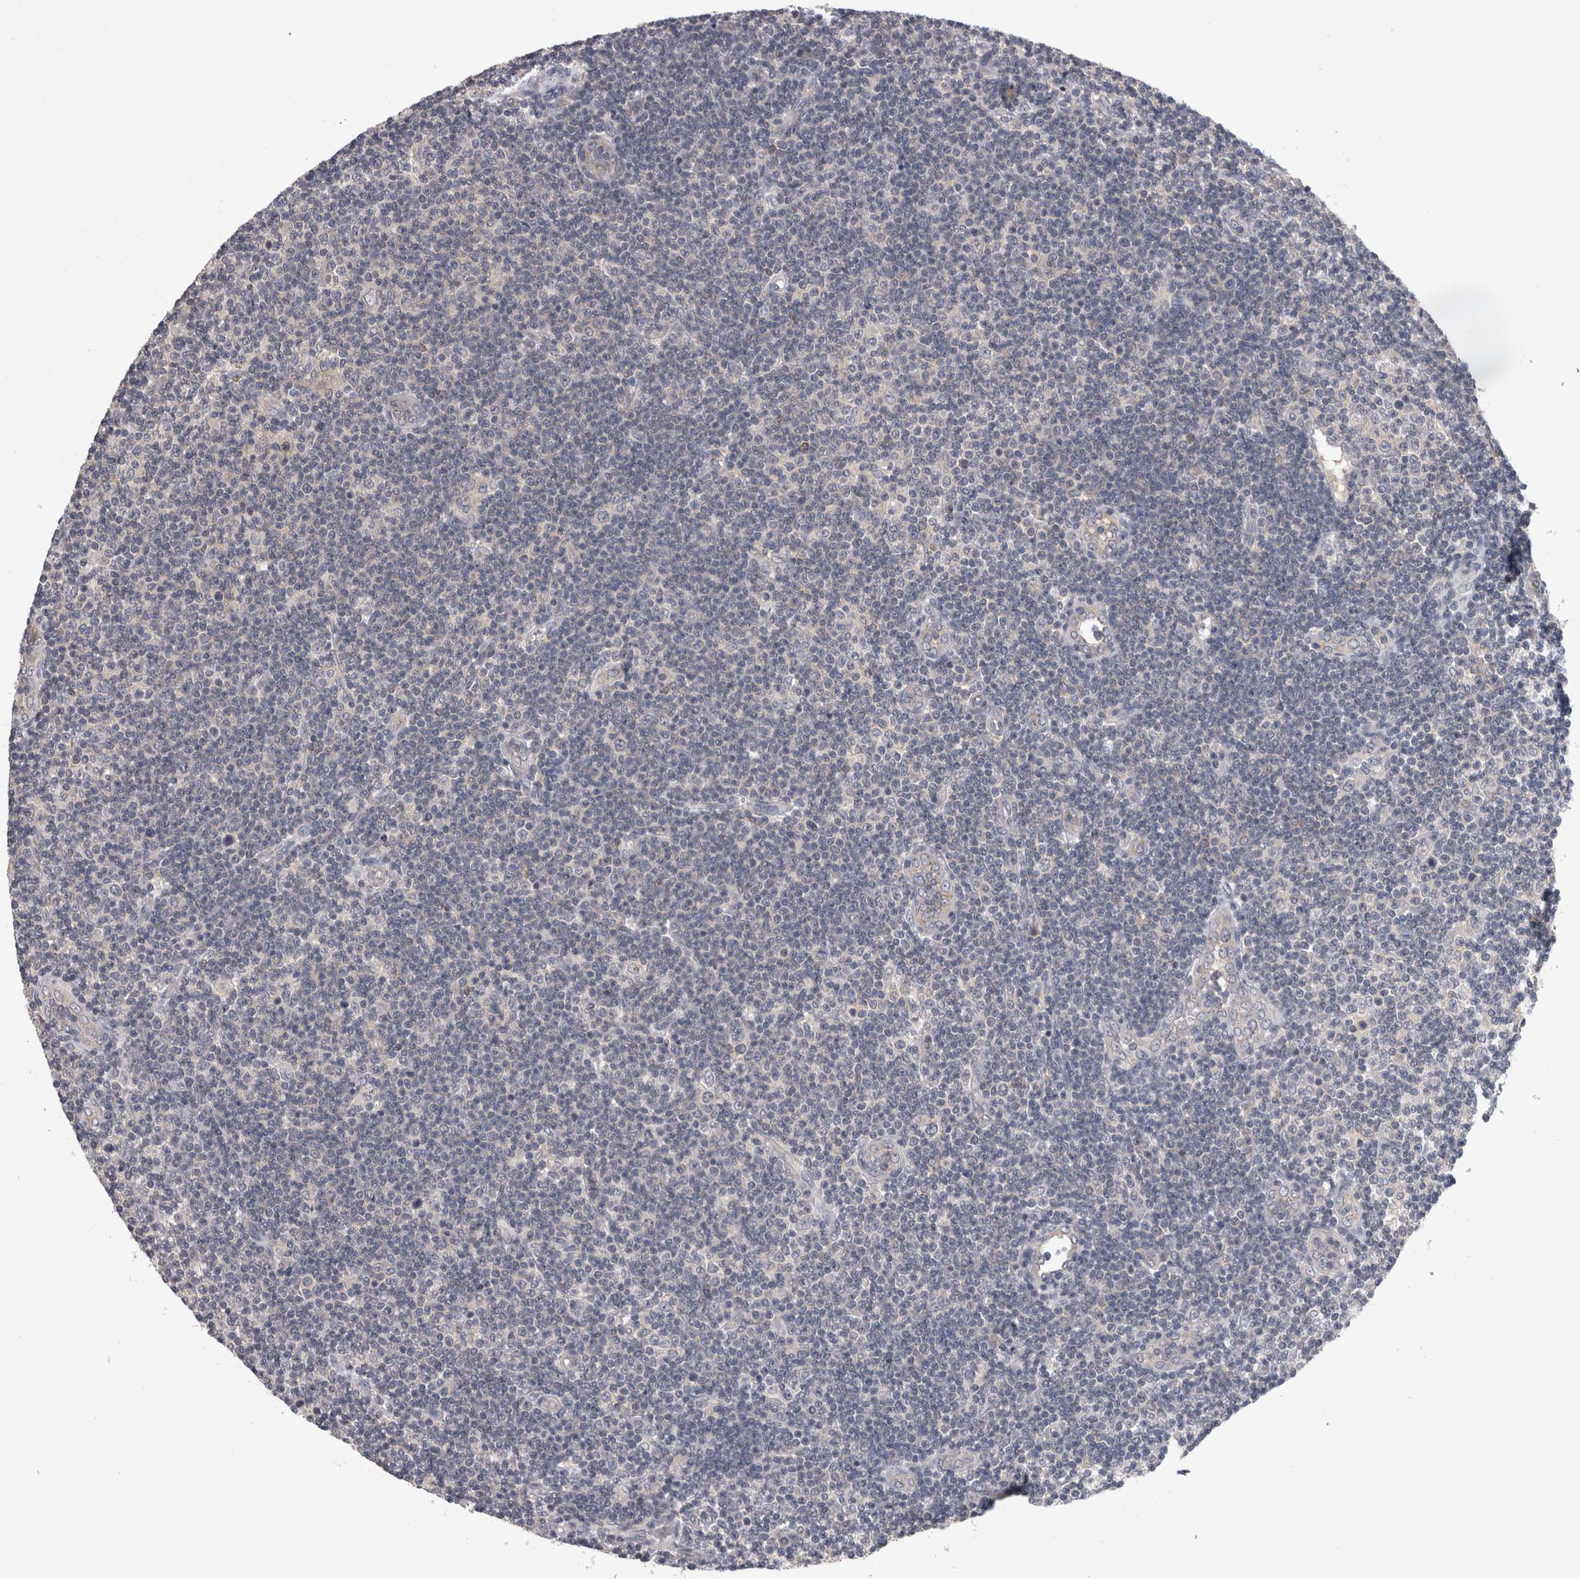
{"staining": {"intensity": "negative", "quantity": "none", "location": "none"}, "tissue": "lymphoma", "cell_type": "Tumor cells", "image_type": "cancer", "snomed": [{"axis": "morphology", "description": "Malignant lymphoma, non-Hodgkin's type, Low grade"}, {"axis": "topography", "description": "Lymph node"}], "caption": "This photomicrograph is of malignant lymphoma, non-Hodgkin's type (low-grade) stained with IHC to label a protein in brown with the nuclei are counter-stained blue. There is no expression in tumor cells. (DAB immunohistochemistry (IHC), high magnification).", "gene": "PON3", "patient": {"sex": "male", "age": 83}}